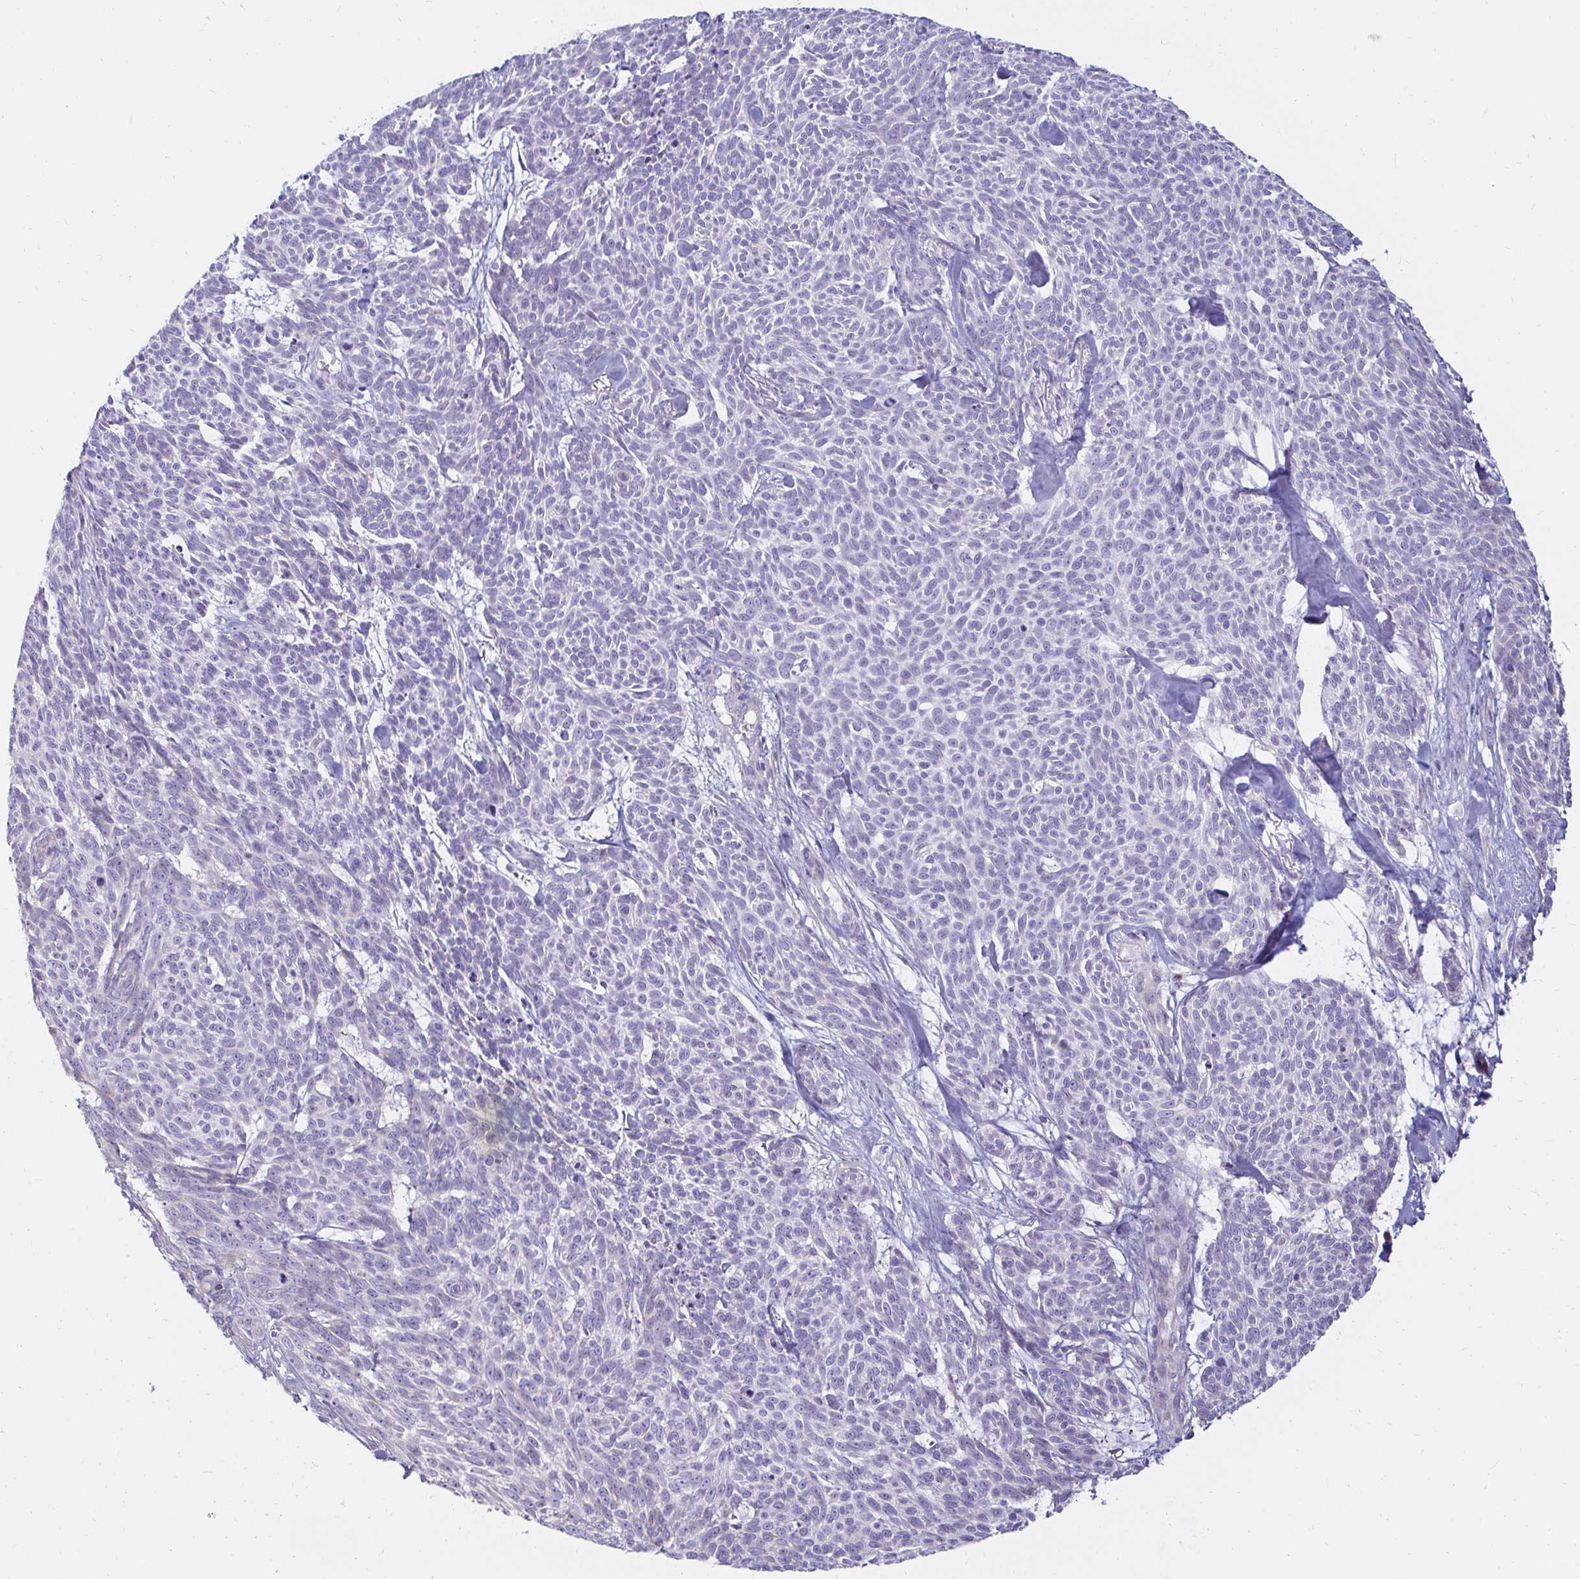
{"staining": {"intensity": "negative", "quantity": "none", "location": "none"}, "tissue": "skin cancer", "cell_type": "Tumor cells", "image_type": "cancer", "snomed": [{"axis": "morphology", "description": "Basal cell carcinoma"}, {"axis": "topography", "description": "Skin"}], "caption": "Immunohistochemistry histopathology image of human skin basal cell carcinoma stained for a protein (brown), which shows no positivity in tumor cells. Brightfield microscopy of immunohistochemistry (IHC) stained with DAB (3,3'-diaminobenzidine) (brown) and hematoxylin (blue), captured at high magnification.", "gene": "CAPSL", "patient": {"sex": "female", "age": 93}}